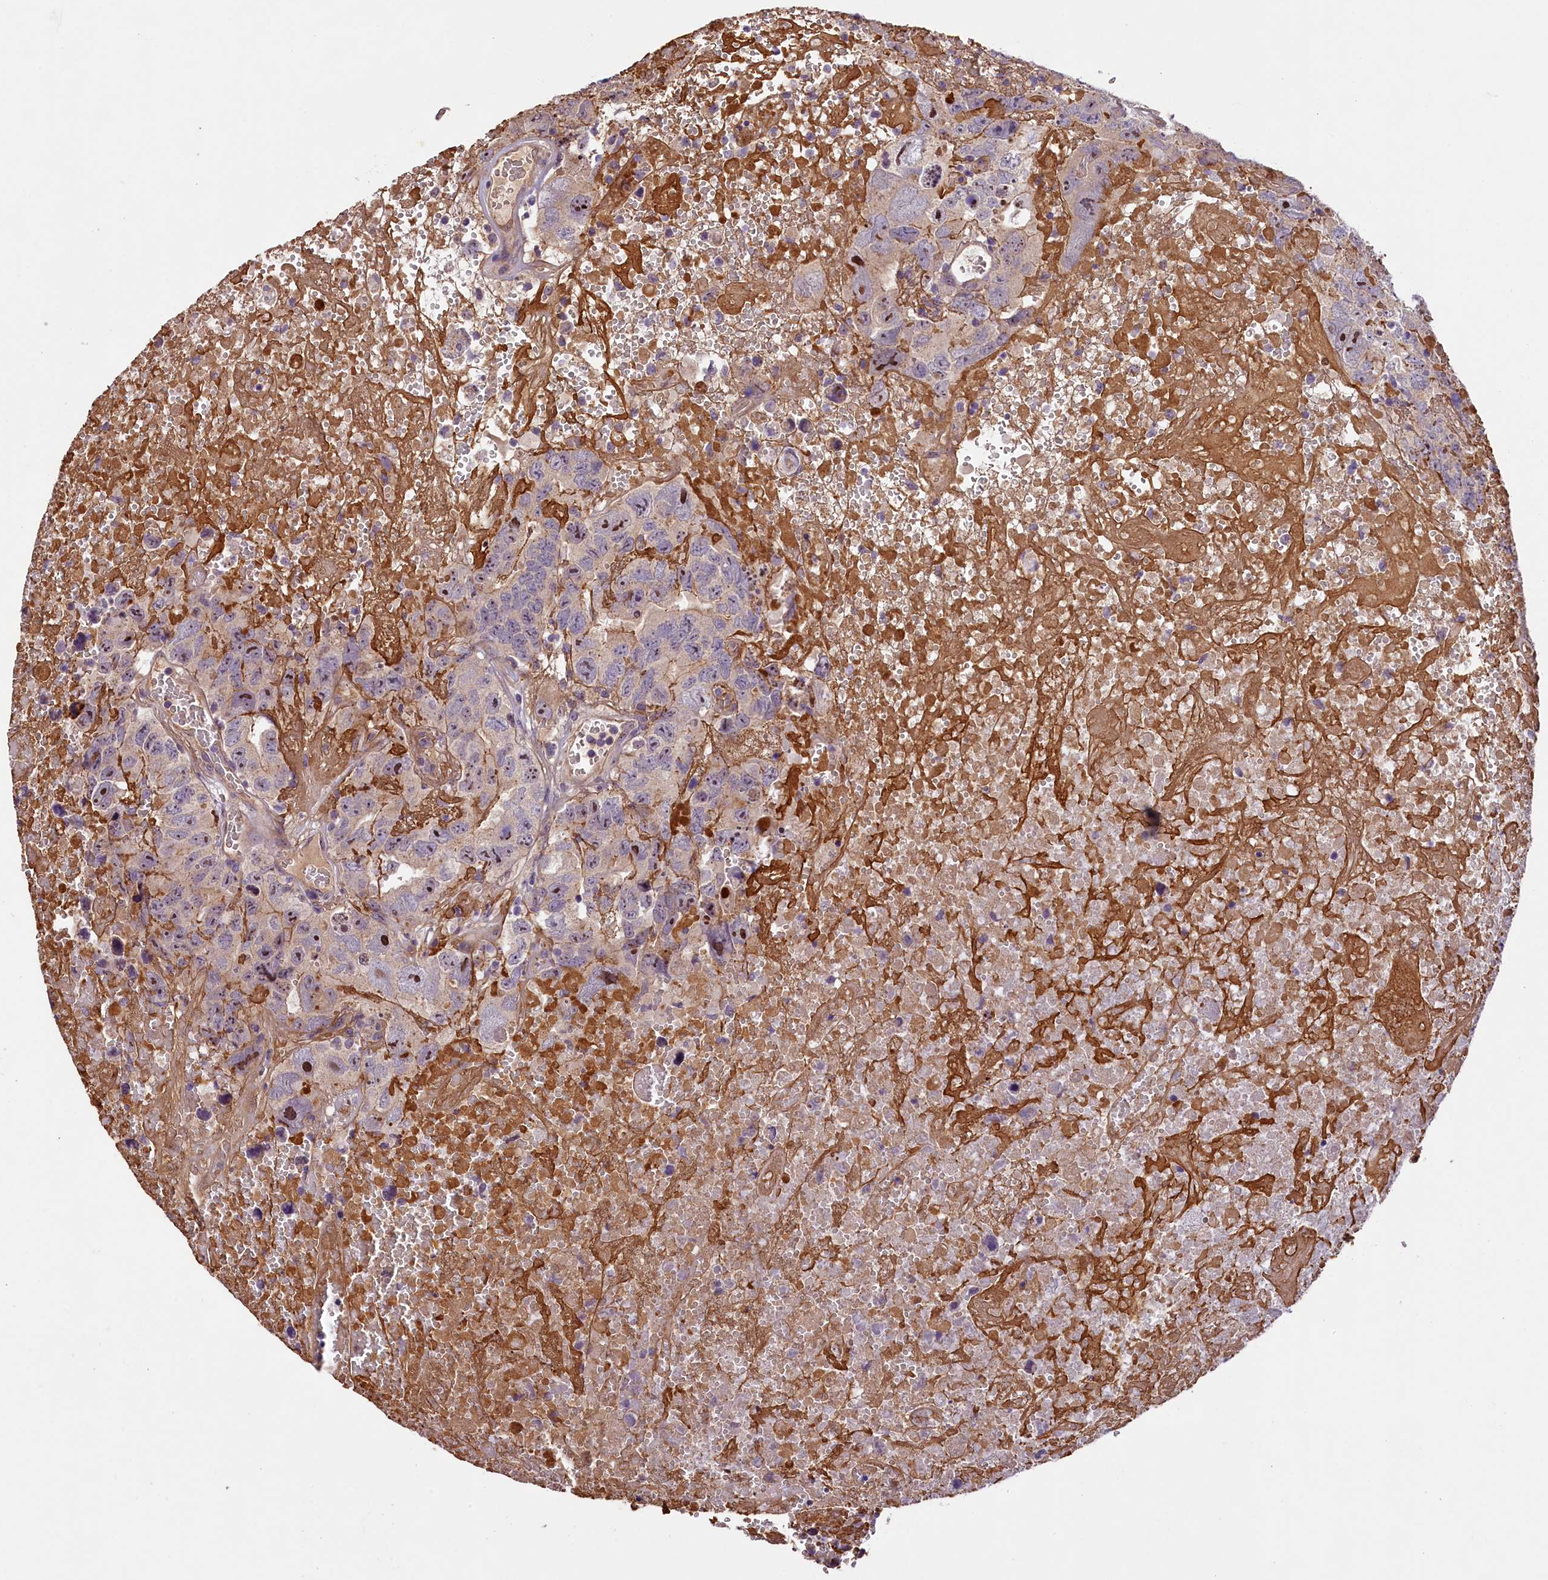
{"staining": {"intensity": "moderate", "quantity": "<25%", "location": "nuclear"}, "tissue": "testis cancer", "cell_type": "Tumor cells", "image_type": "cancer", "snomed": [{"axis": "morphology", "description": "Carcinoma, Embryonal, NOS"}, {"axis": "topography", "description": "Testis"}], "caption": "Moderate nuclear positivity for a protein is seen in about <25% of tumor cells of testis cancer using IHC.", "gene": "UBXN6", "patient": {"sex": "male", "age": 45}}